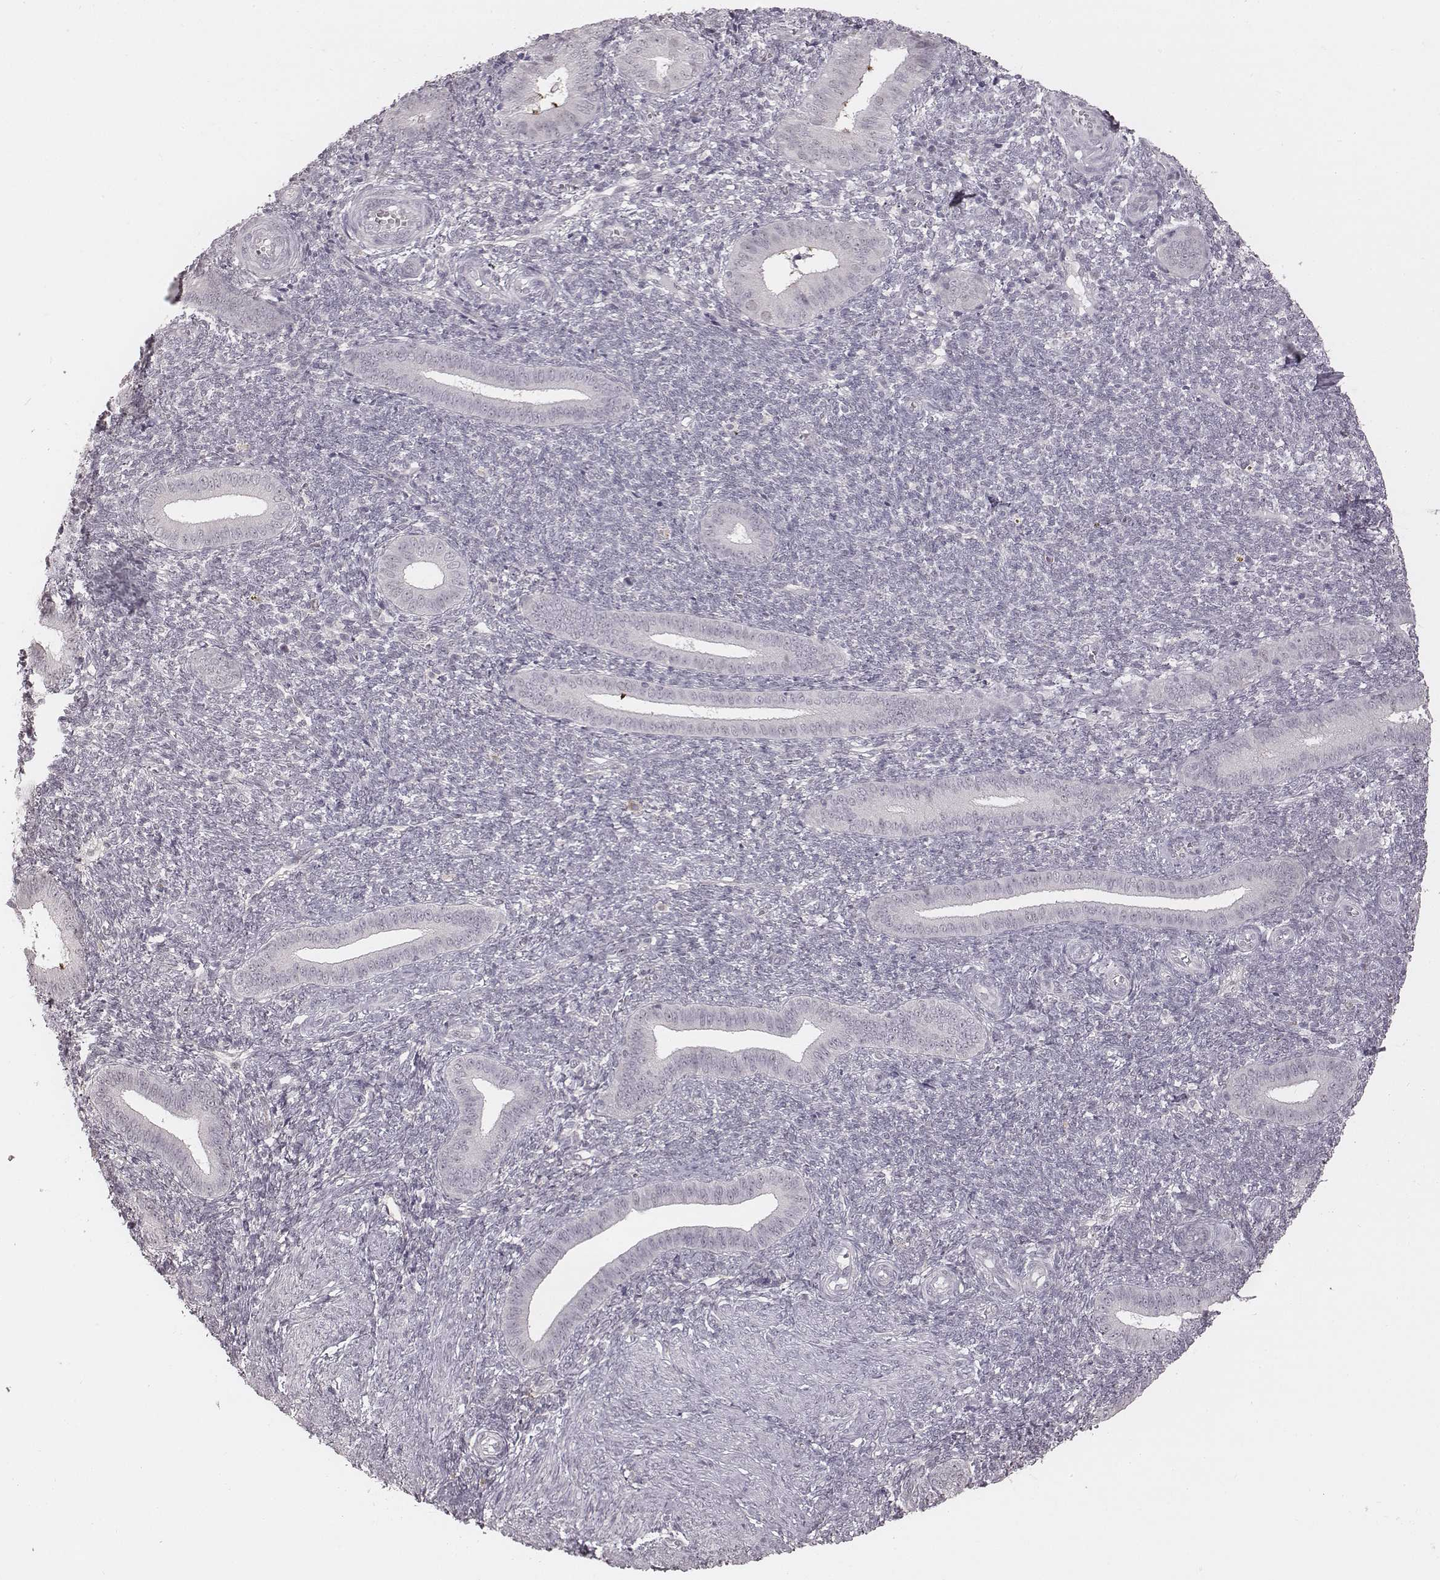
{"staining": {"intensity": "weak", "quantity": "25%-75%", "location": "cytoplasmic/membranous"}, "tissue": "endometrium", "cell_type": "Cells in endometrial stroma", "image_type": "normal", "snomed": [{"axis": "morphology", "description": "Normal tissue, NOS"}, {"axis": "topography", "description": "Endometrium"}], "caption": "Immunohistochemistry of unremarkable endometrium demonstrates low levels of weak cytoplasmic/membranous expression in about 25%-75% of cells in endometrial stroma.", "gene": "RPGRIP1", "patient": {"sex": "female", "age": 25}}